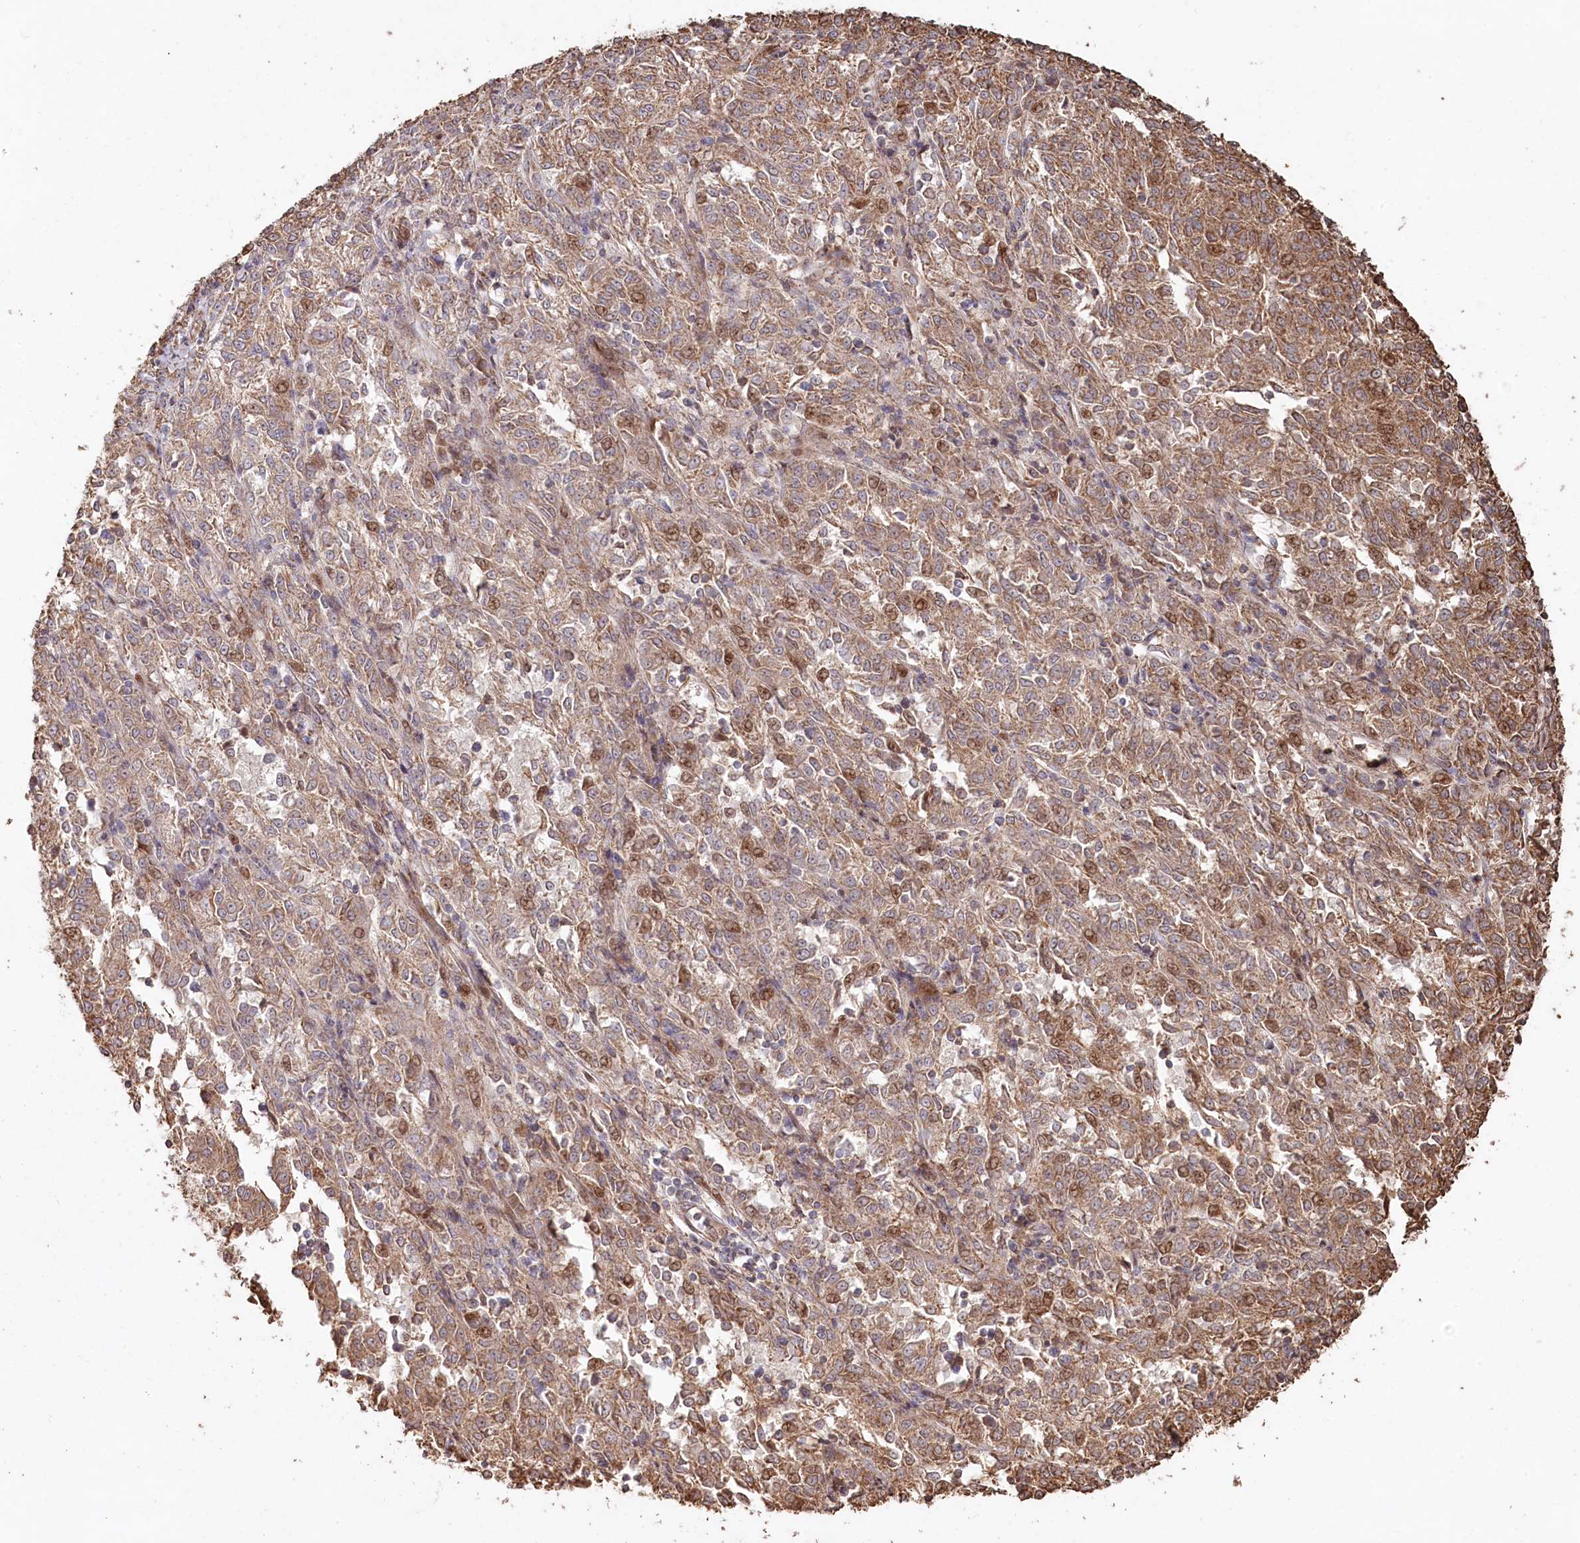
{"staining": {"intensity": "moderate", "quantity": ">75%", "location": "cytoplasmic/membranous"}, "tissue": "melanoma", "cell_type": "Tumor cells", "image_type": "cancer", "snomed": [{"axis": "morphology", "description": "Malignant melanoma, NOS"}, {"axis": "topography", "description": "Skin"}], "caption": "DAB (3,3'-diaminobenzidine) immunohistochemical staining of malignant melanoma demonstrates moderate cytoplasmic/membranous protein positivity in about >75% of tumor cells.", "gene": "HAL", "patient": {"sex": "female", "age": 72}}